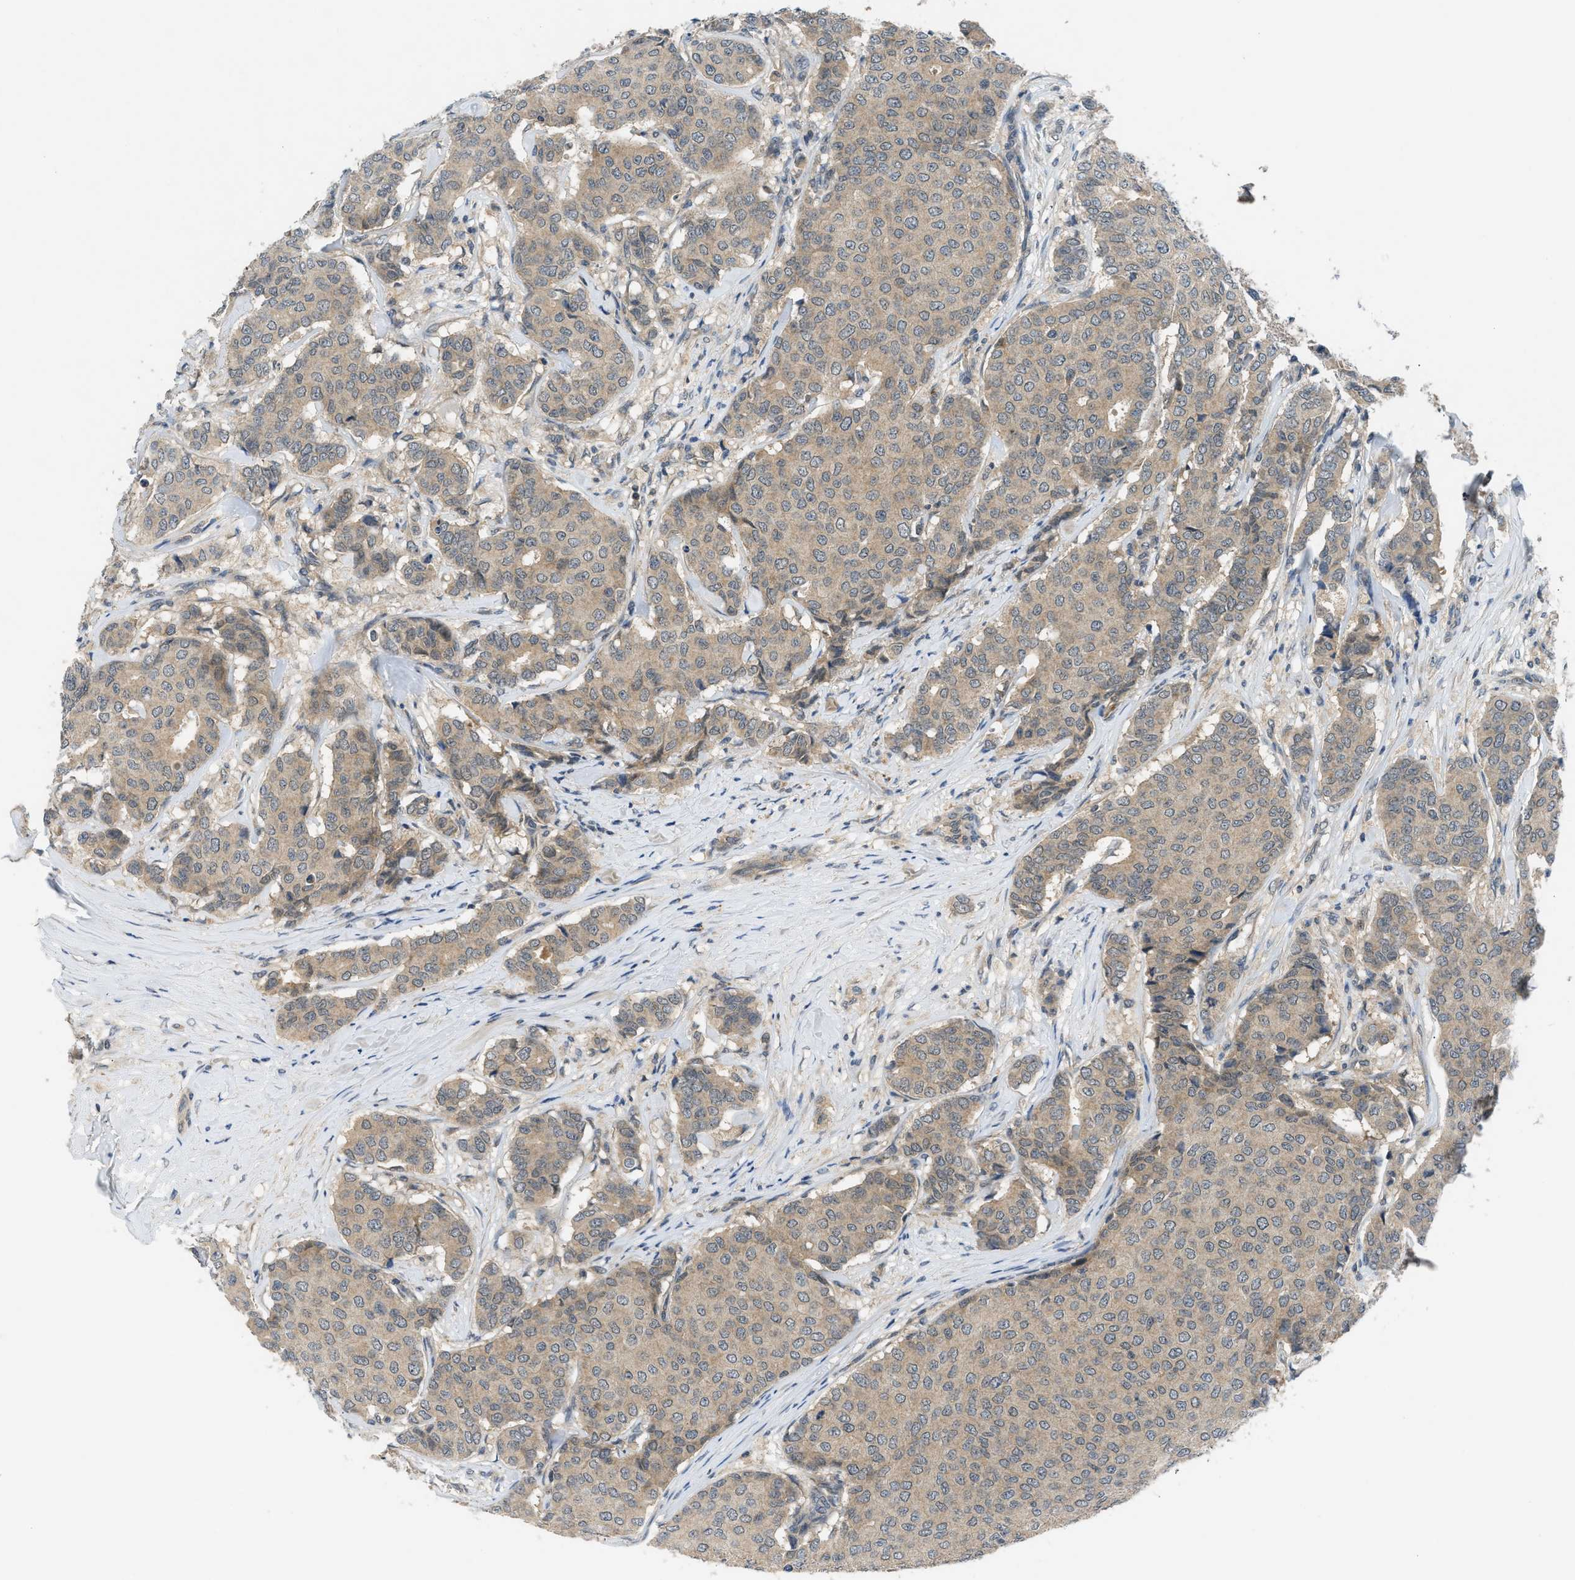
{"staining": {"intensity": "weak", "quantity": ">75%", "location": "cytoplasmic/membranous"}, "tissue": "breast cancer", "cell_type": "Tumor cells", "image_type": "cancer", "snomed": [{"axis": "morphology", "description": "Duct carcinoma"}, {"axis": "topography", "description": "Breast"}], "caption": "IHC of invasive ductal carcinoma (breast) shows low levels of weak cytoplasmic/membranous positivity in approximately >75% of tumor cells.", "gene": "PDE7A", "patient": {"sex": "female", "age": 75}}